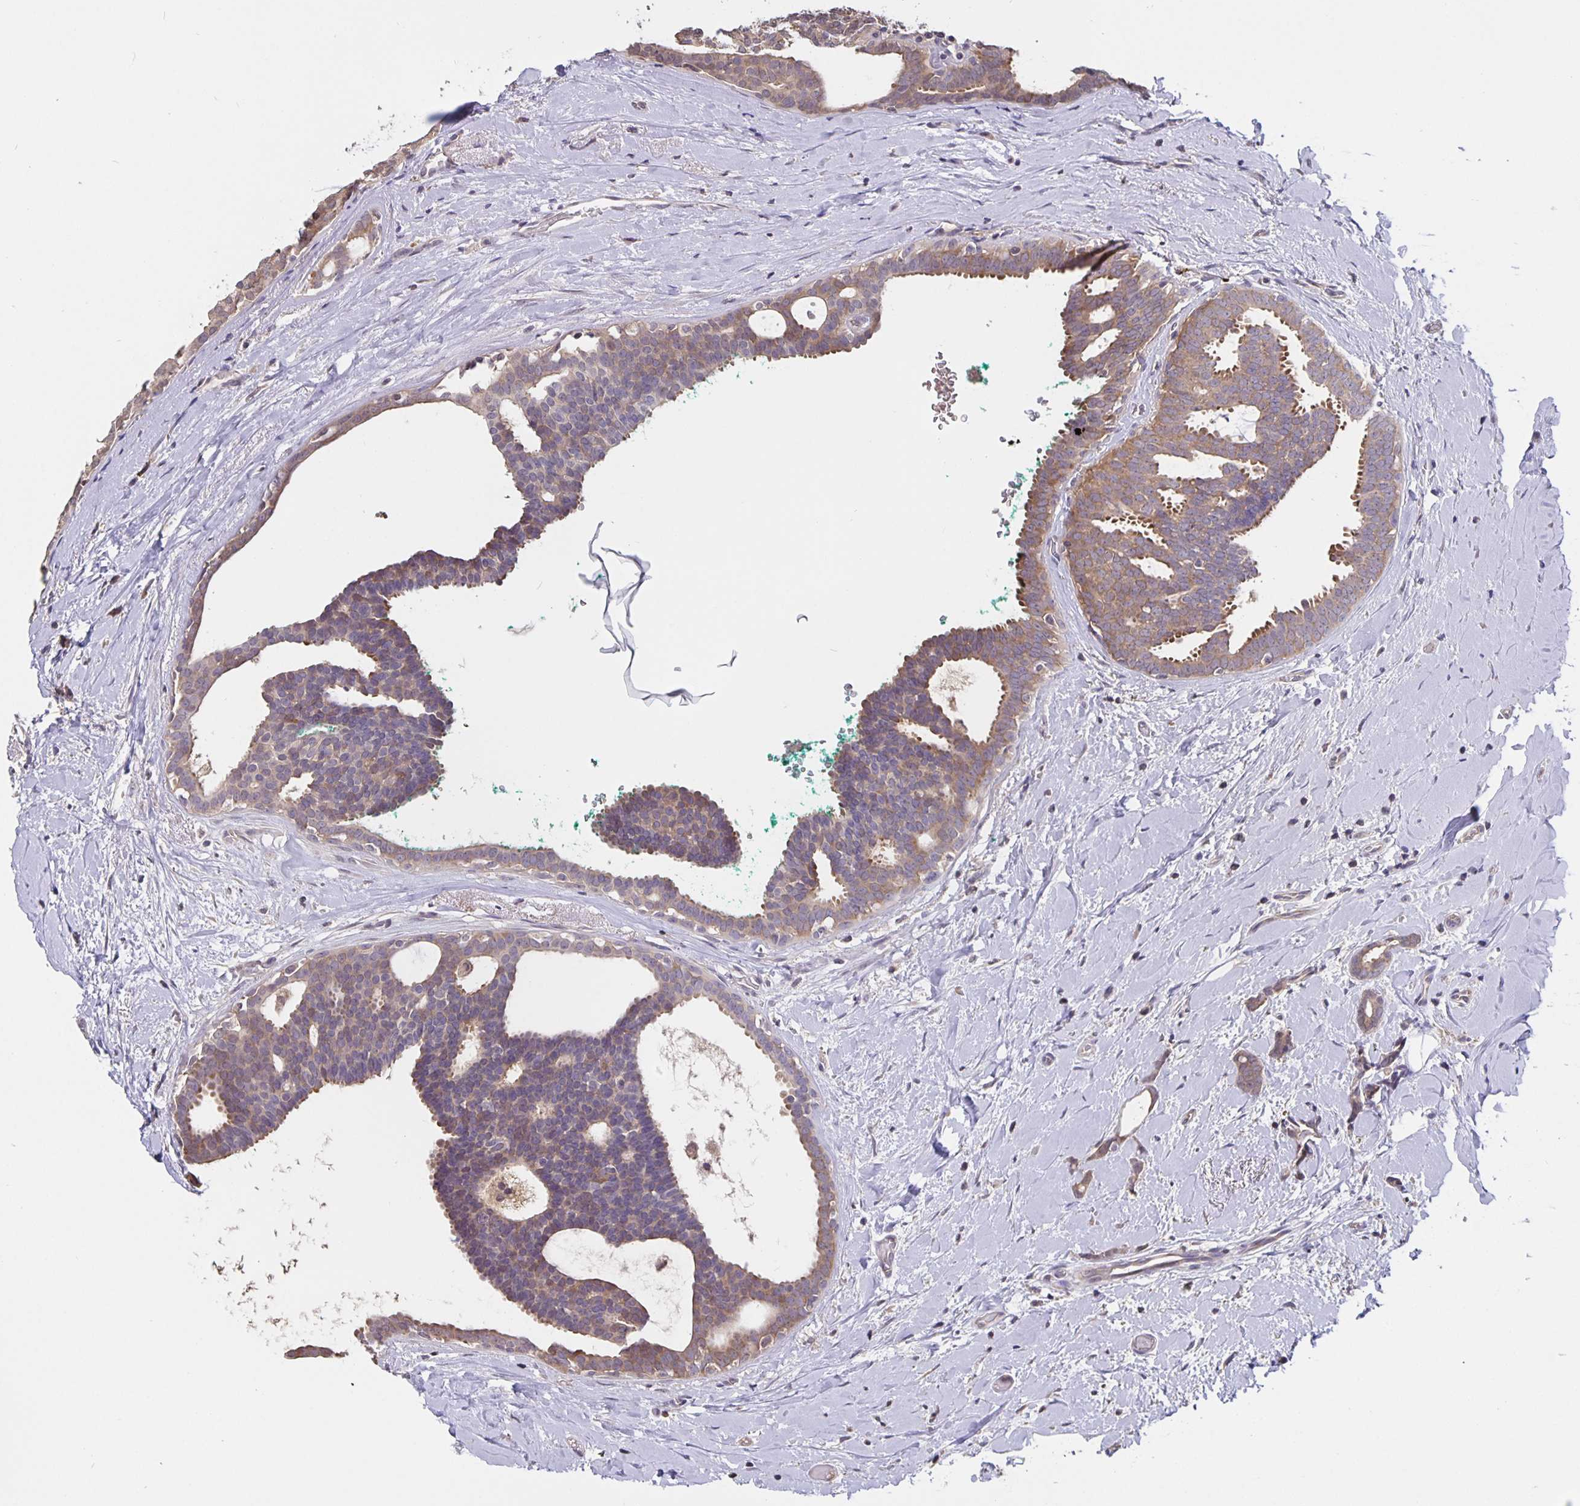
{"staining": {"intensity": "moderate", "quantity": ">75%", "location": "cytoplasmic/membranous"}, "tissue": "breast cancer", "cell_type": "Tumor cells", "image_type": "cancer", "snomed": [{"axis": "morphology", "description": "Intraductal carcinoma, in situ"}, {"axis": "morphology", "description": "Duct carcinoma"}, {"axis": "morphology", "description": "Lobular carcinoma, in situ"}, {"axis": "topography", "description": "Breast"}], "caption": "Brown immunohistochemical staining in human breast lobular carcinoma in situ displays moderate cytoplasmic/membranous positivity in about >75% of tumor cells.", "gene": "FEM1C", "patient": {"sex": "female", "age": 44}}